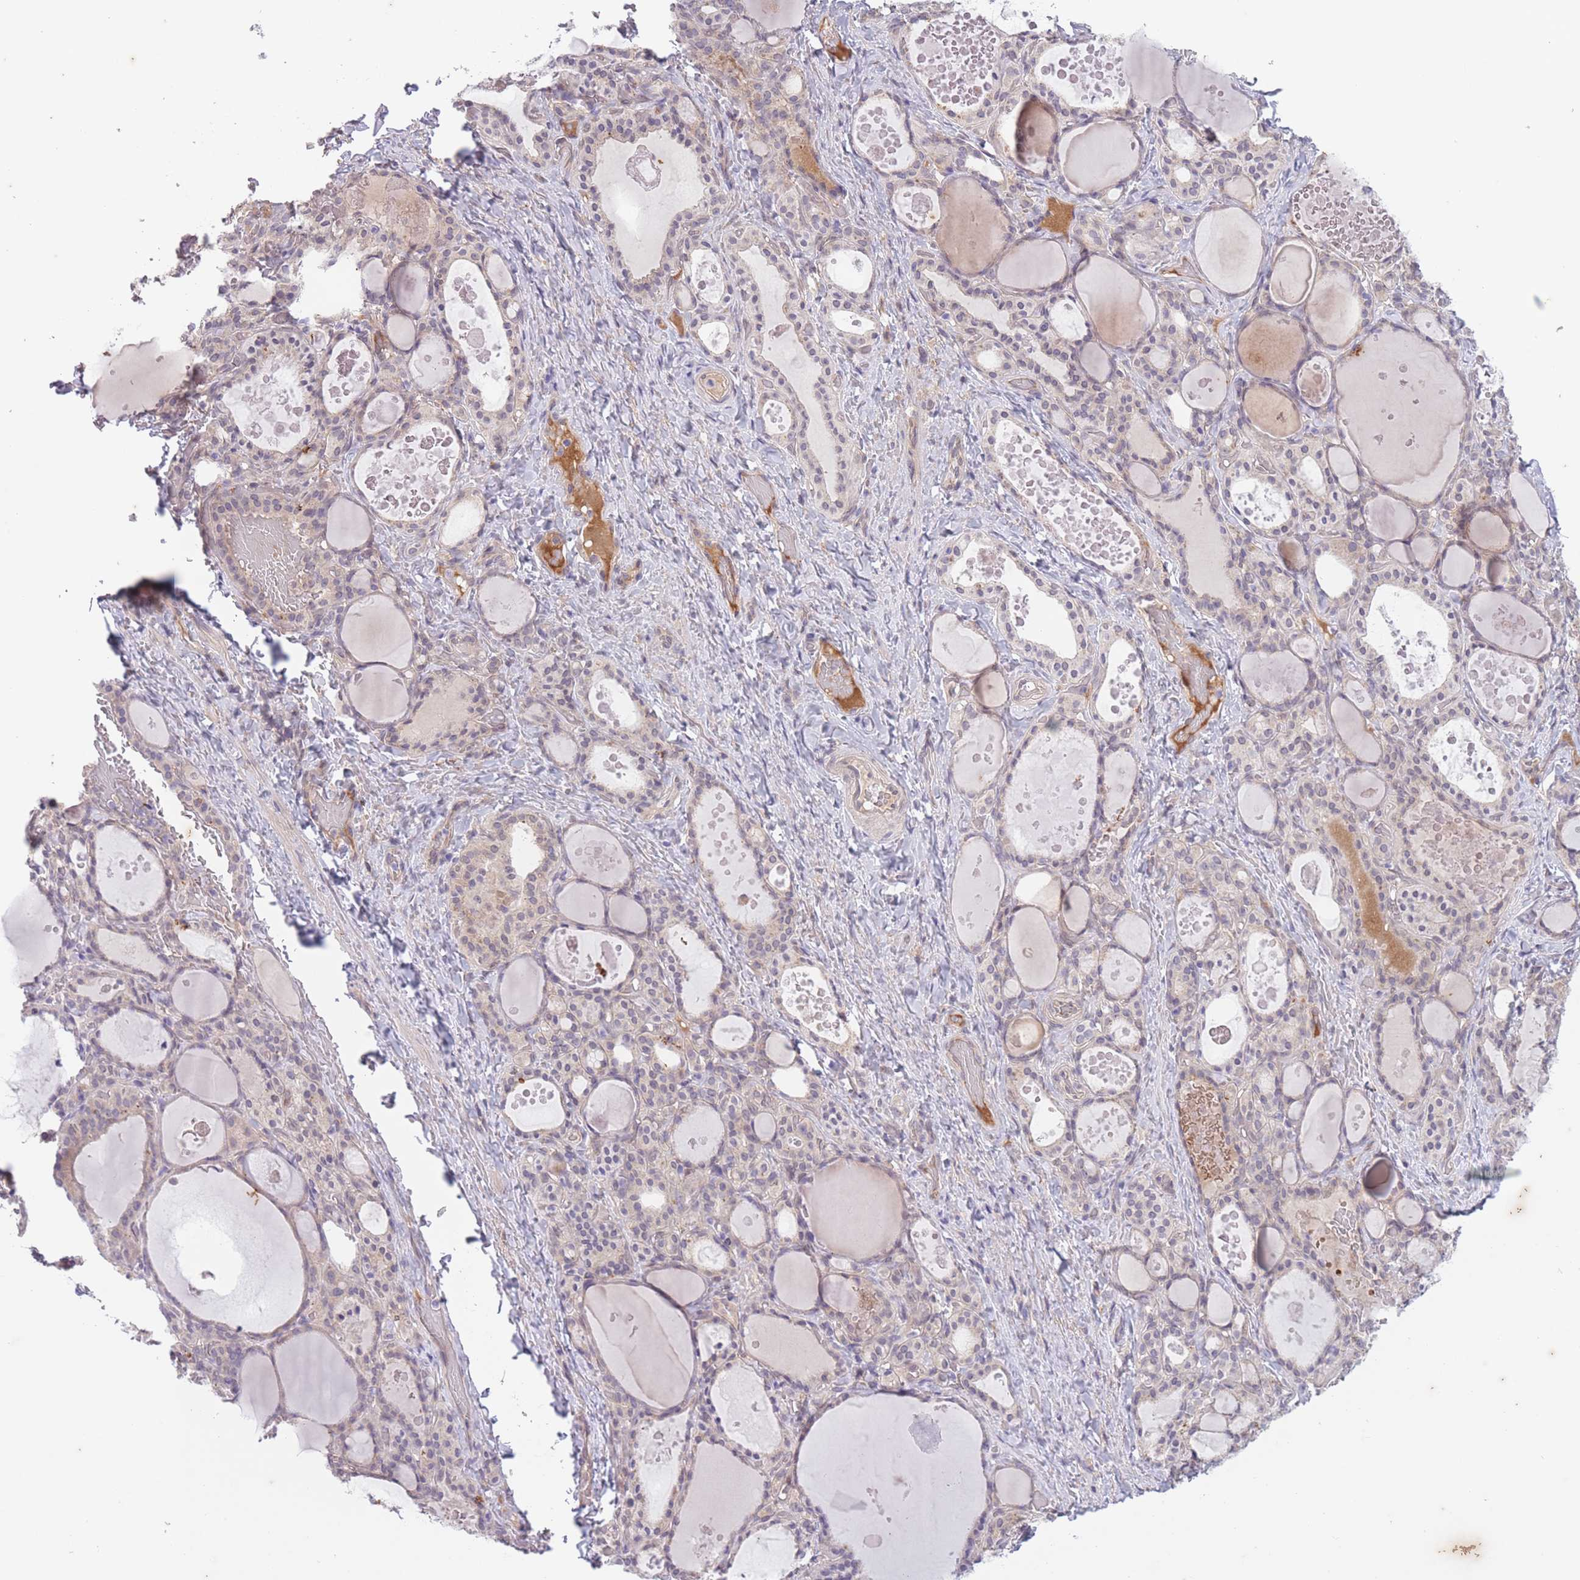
{"staining": {"intensity": "weak", "quantity": "25%-75%", "location": "cytoplasmic/membranous,nuclear"}, "tissue": "thyroid gland", "cell_type": "Glandular cells", "image_type": "normal", "snomed": [{"axis": "morphology", "description": "Normal tissue, NOS"}, {"axis": "topography", "description": "Thyroid gland"}], "caption": "A micrograph showing weak cytoplasmic/membranous,nuclear expression in about 25%-75% of glandular cells in benign thyroid gland, as visualized by brown immunohistochemical staining.", "gene": "ARPIN", "patient": {"sex": "female", "age": 46}}